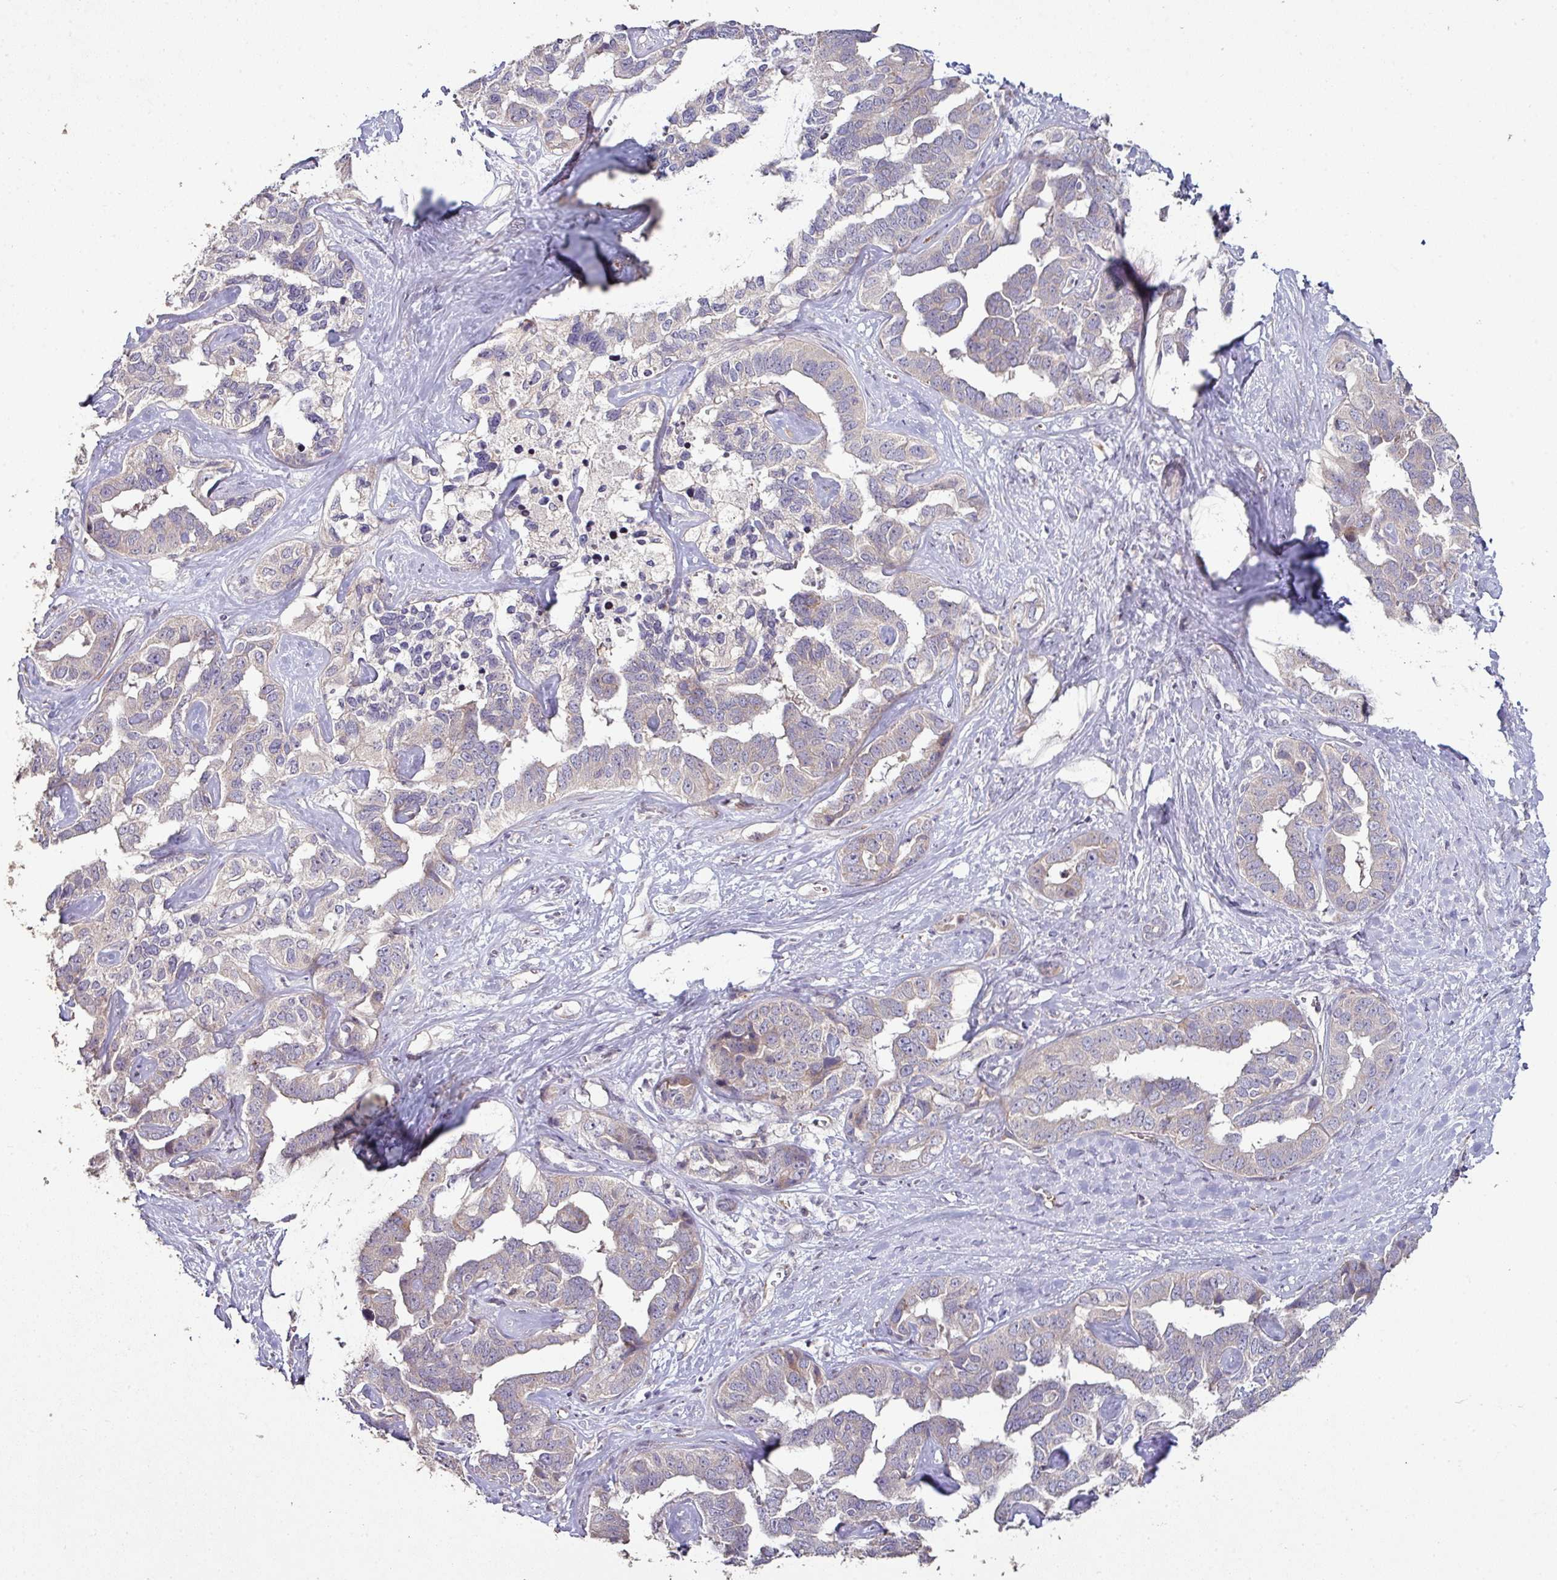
{"staining": {"intensity": "weak", "quantity": "<25%", "location": "cytoplasmic/membranous"}, "tissue": "liver cancer", "cell_type": "Tumor cells", "image_type": "cancer", "snomed": [{"axis": "morphology", "description": "Cholangiocarcinoma"}, {"axis": "topography", "description": "Liver"}], "caption": "This image is of cholangiocarcinoma (liver) stained with immunohistochemistry (IHC) to label a protein in brown with the nuclei are counter-stained blue. There is no expression in tumor cells.", "gene": "RPL23A", "patient": {"sex": "male", "age": 59}}